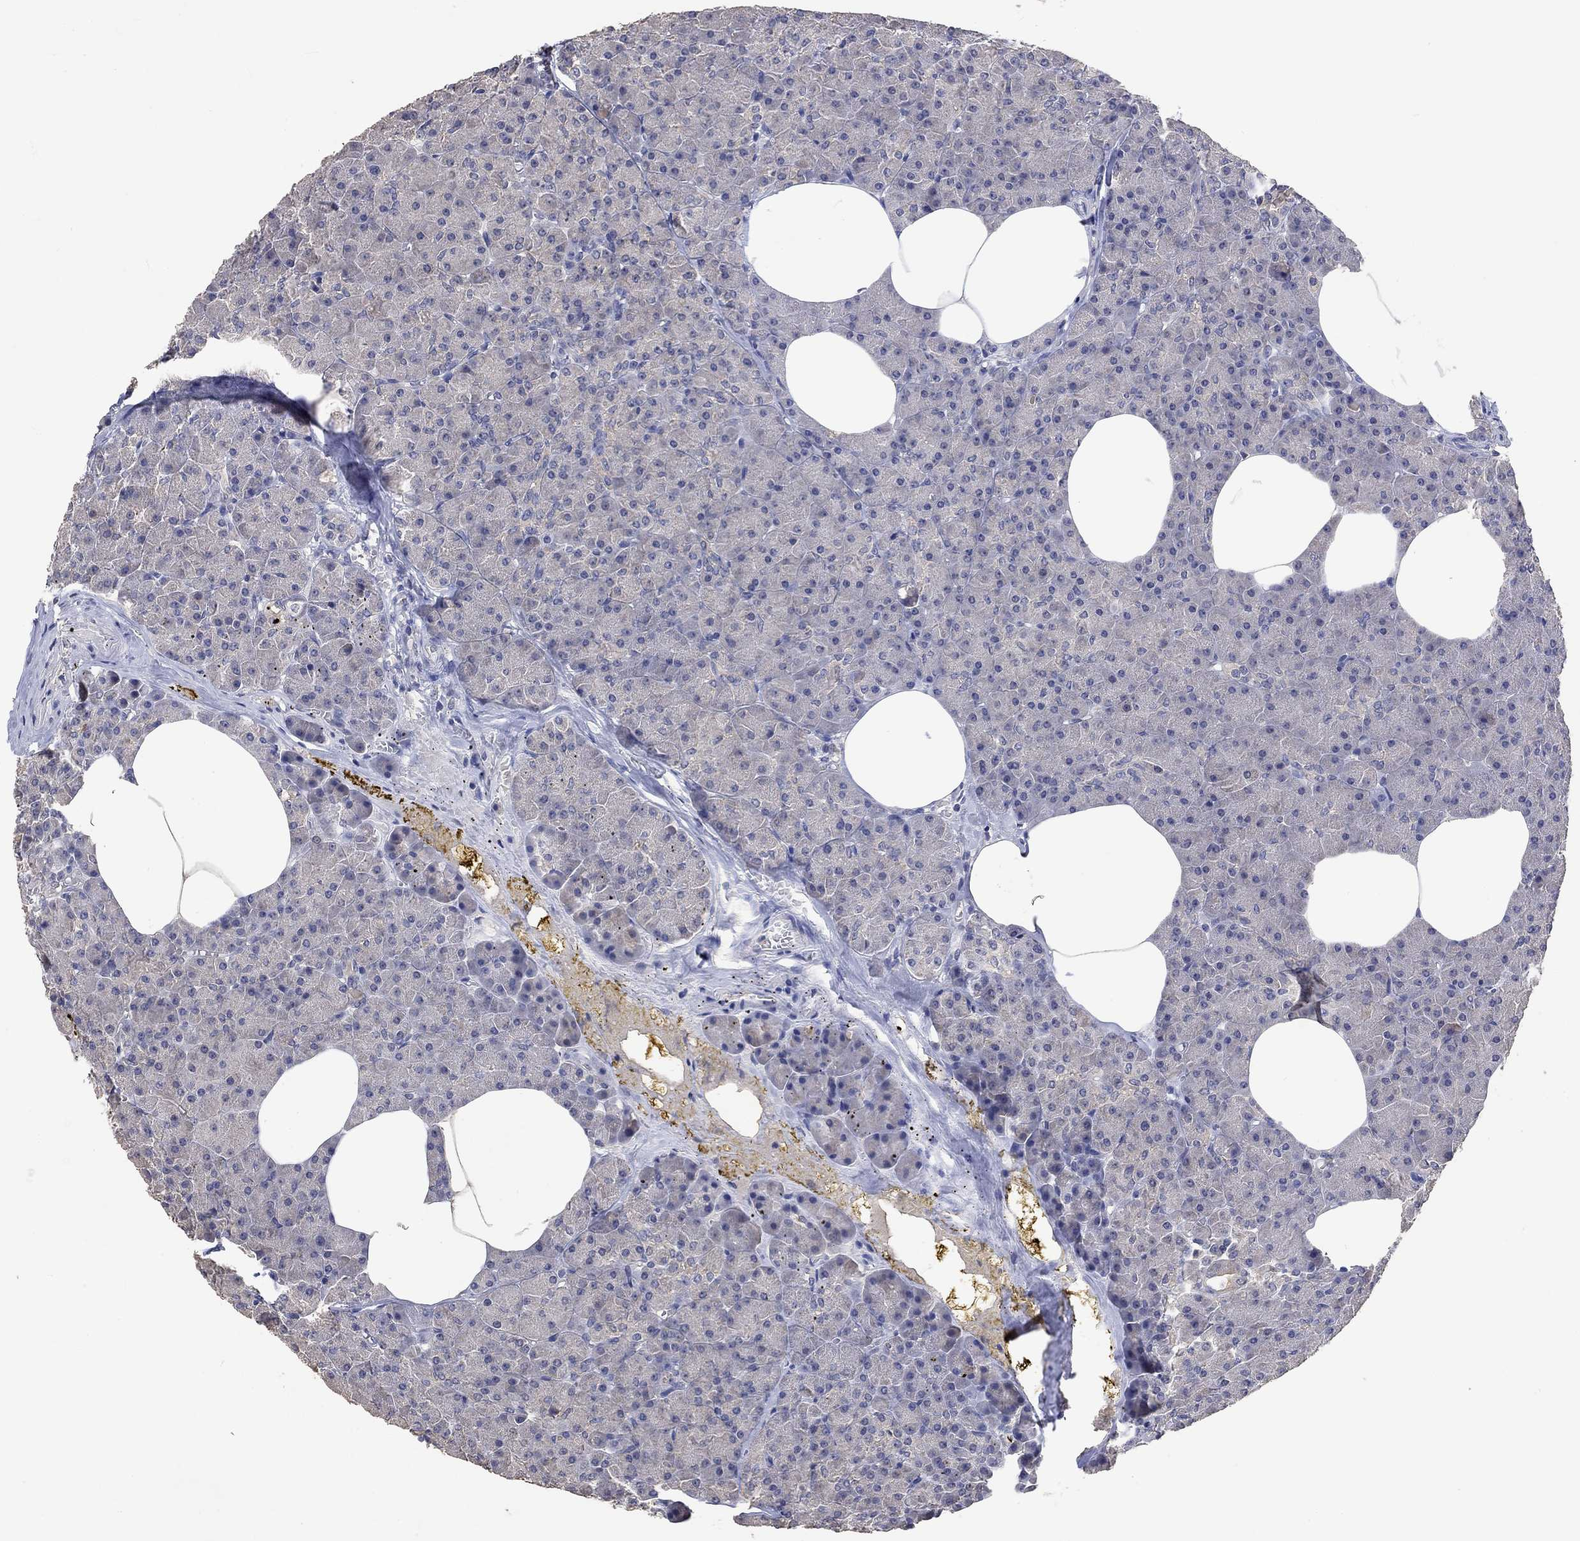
{"staining": {"intensity": "negative", "quantity": "none", "location": "none"}, "tissue": "pancreas", "cell_type": "Exocrine glandular cells", "image_type": "normal", "snomed": [{"axis": "morphology", "description": "Normal tissue, NOS"}, {"axis": "topography", "description": "Pancreas"}], "caption": "An immunohistochemistry image of benign pancreas is shown. There is no staining in exocrine glandular cells of pancreas.", "gene": "PTPN20", "patient": {"sex": "female", "age": 45}}